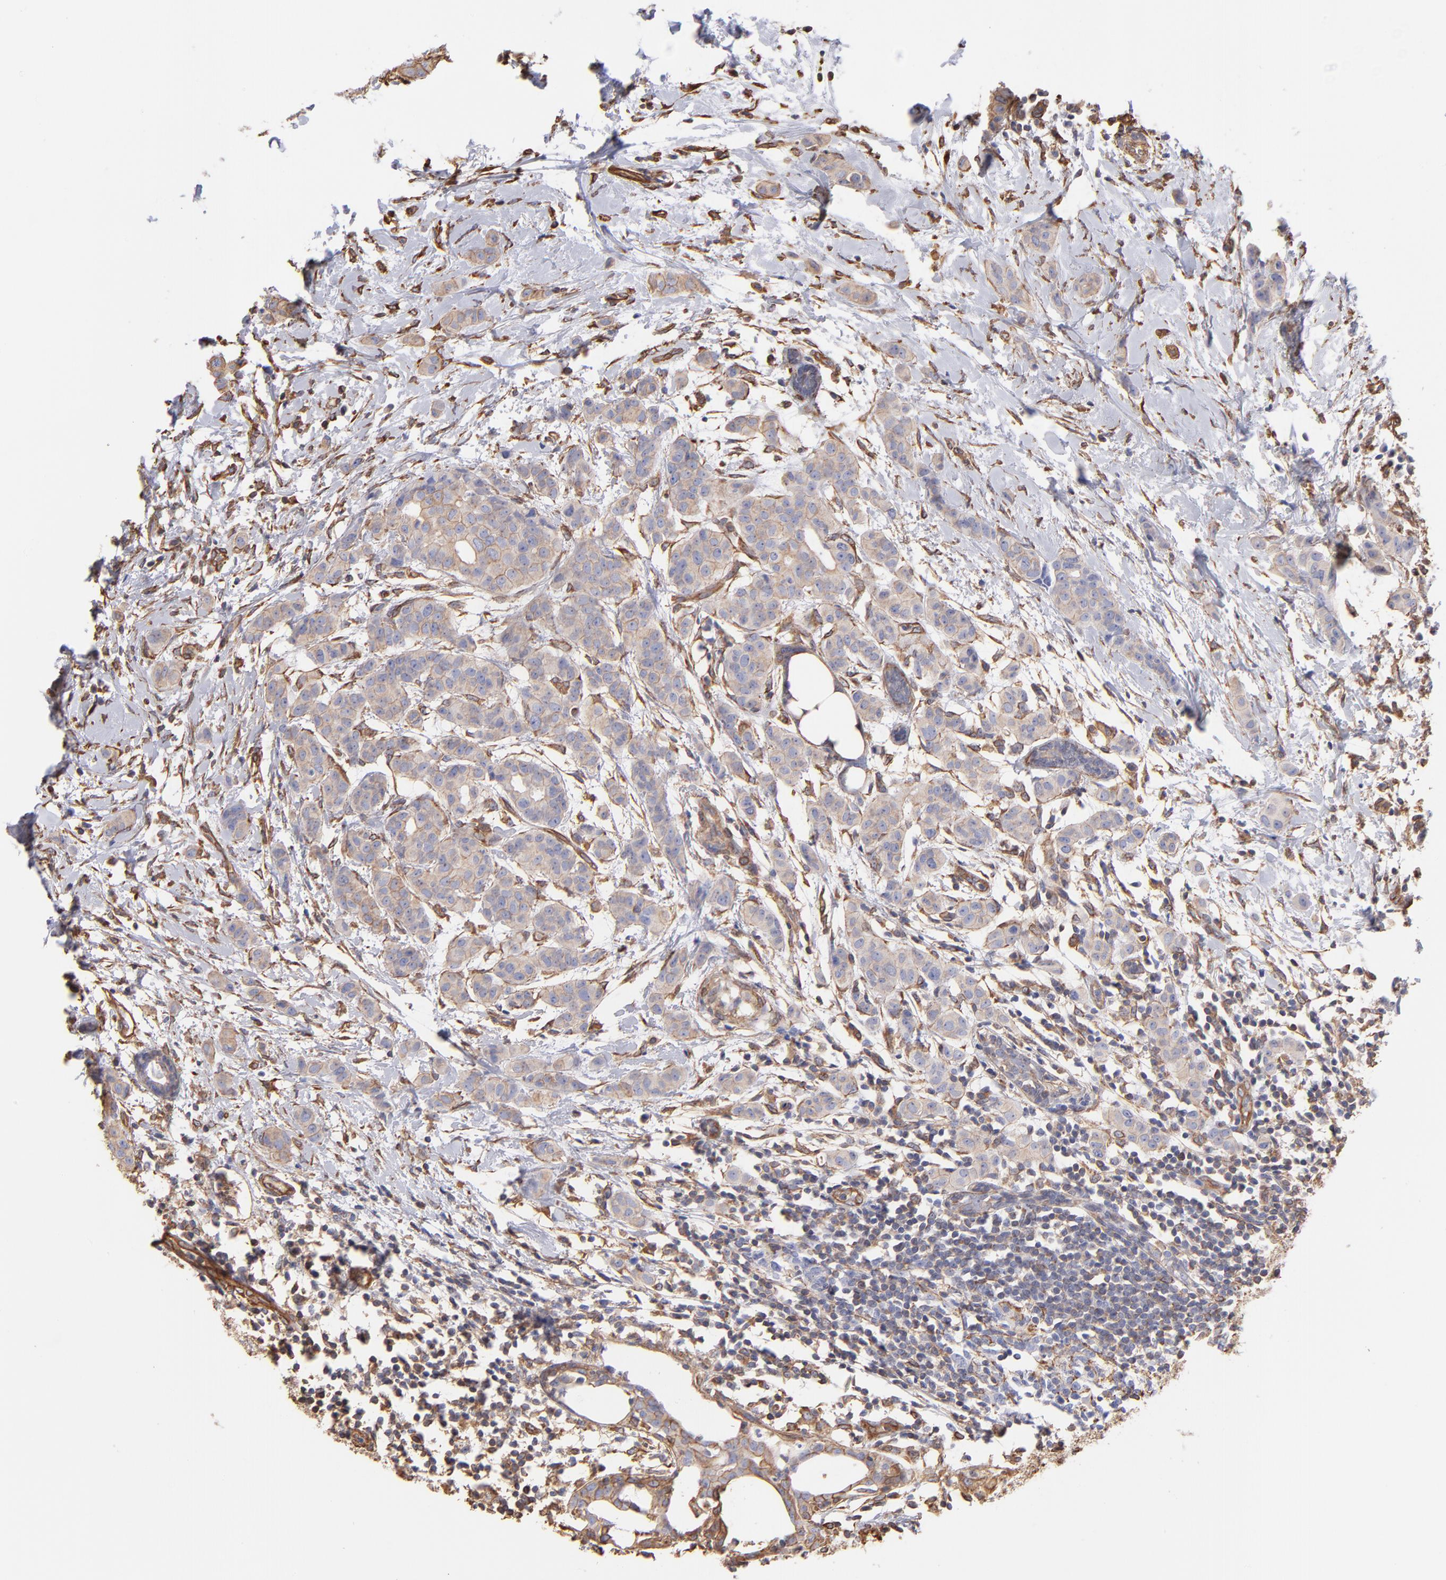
{"staining": {"intensity": "moderate", "quantity": ">75%", "location": "cytoplasmic/membranous"}, "tissue": "breast cancer", "cell_type": "Tumor cells", "image_type": "cancer", "snomed": [{"axis": "morphology", "description": "Duct carcinoma"}, {"axis": "topography", "description": "Breast"}], "caption": "There is medium levels of moderate cytoplasmic/membranous positivity in tumor cells of breast cancer (intraductal carcinoma), as demonstrated by immunohistochemical staining (brown color).", "gene": "PLEC", "patient": {"sex": "female", "age": 40}}